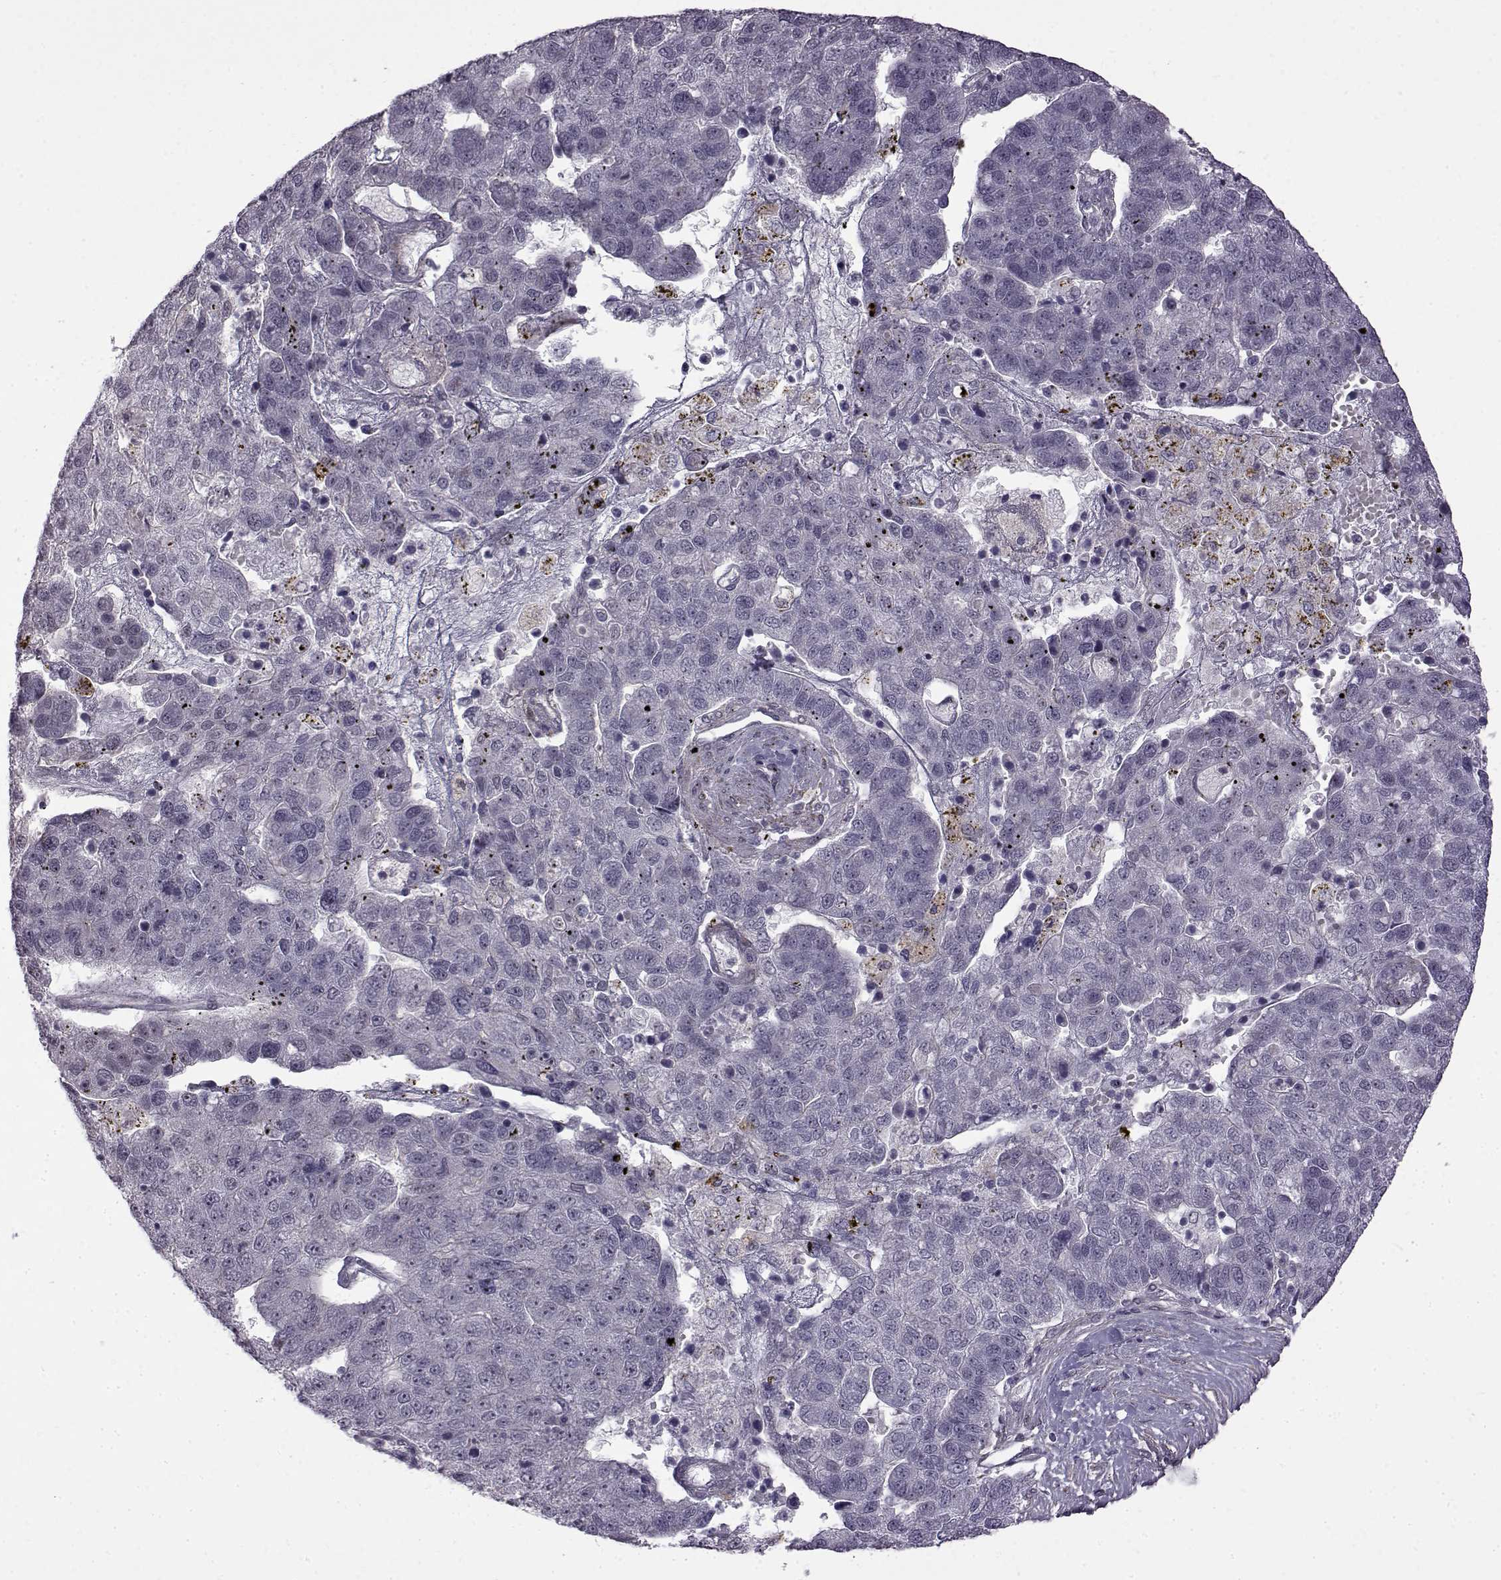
{"staining": {"intensity": "negative", "quantity": "none", "location": "none"}, "tissue": "pancreatic cancer", "cell_type": "Tumor cells", "image_type": "cancer", "snomed": [{"axis": "morphology", "description": "Adenocarcinoma, NOS"}, {"axis": "topography", "description": "Pancreas"}], "caption": "Immunohistochemistry (IHC) photomicrograph of neoplastic tissue: pancreatic cancer stained with DAB (3,3'-diaminobenzidine) reveals no significant protein staining in tumor cells.", "gene": "SYNPO2", "patient": {"sex": "female", "age": 61}}